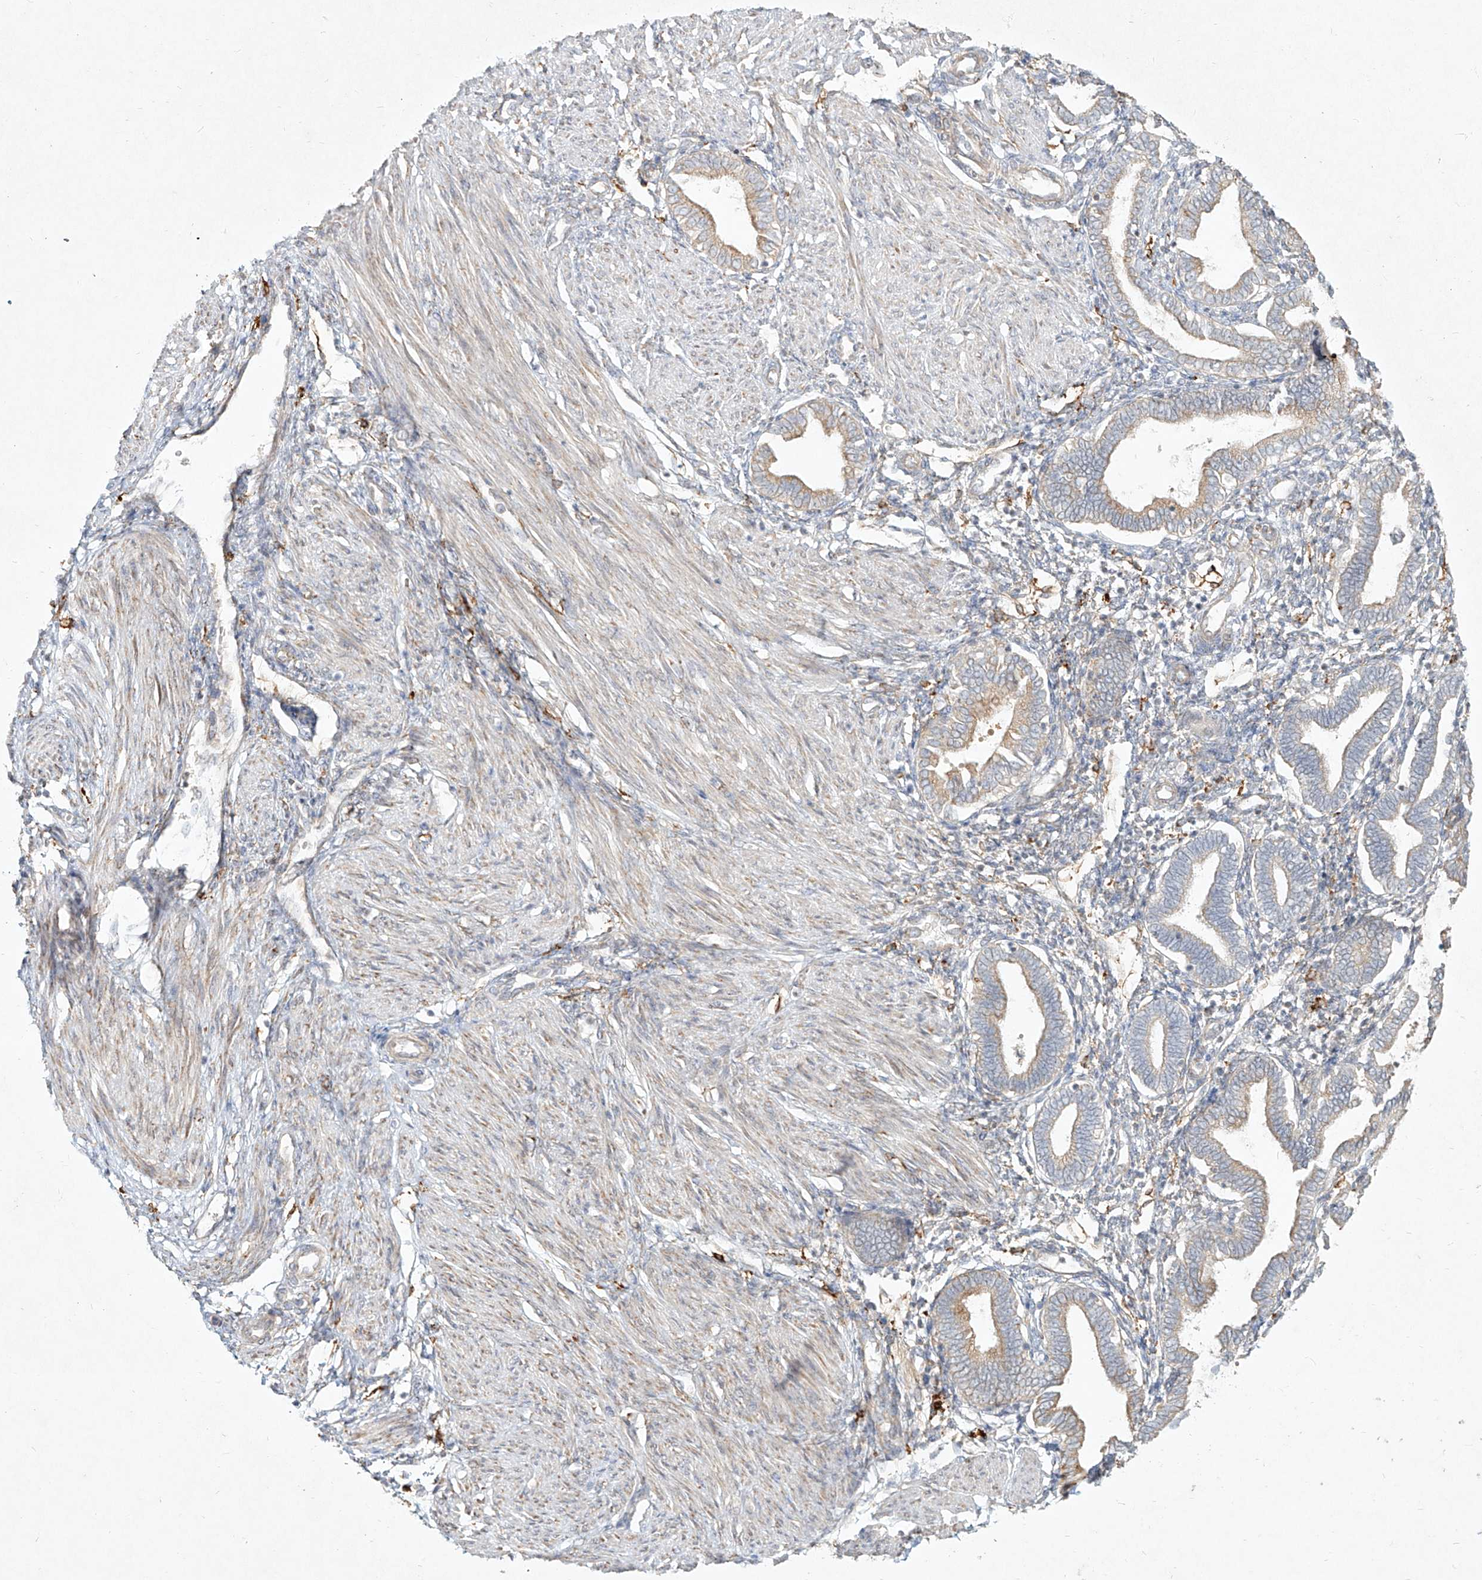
{"staining": {"intensity": "negative", "quantity": "none", "location": "none"}, "tissue": "endometrium", "cell_type": "Cells in endometrial stroma", "image_type": "normal", "snomed": [{"axis": "morphology", "description": "Normal tissue, NOS"}, {"axis": "topography", "description": "Endometrium"}], "caption": "Human endometrium stained for a protein using immunohistochemistry demonstrates no positivity in cells in endometrial stroma.", "gene": "CD209", "patient": {"sex": "female", "age": 53}}